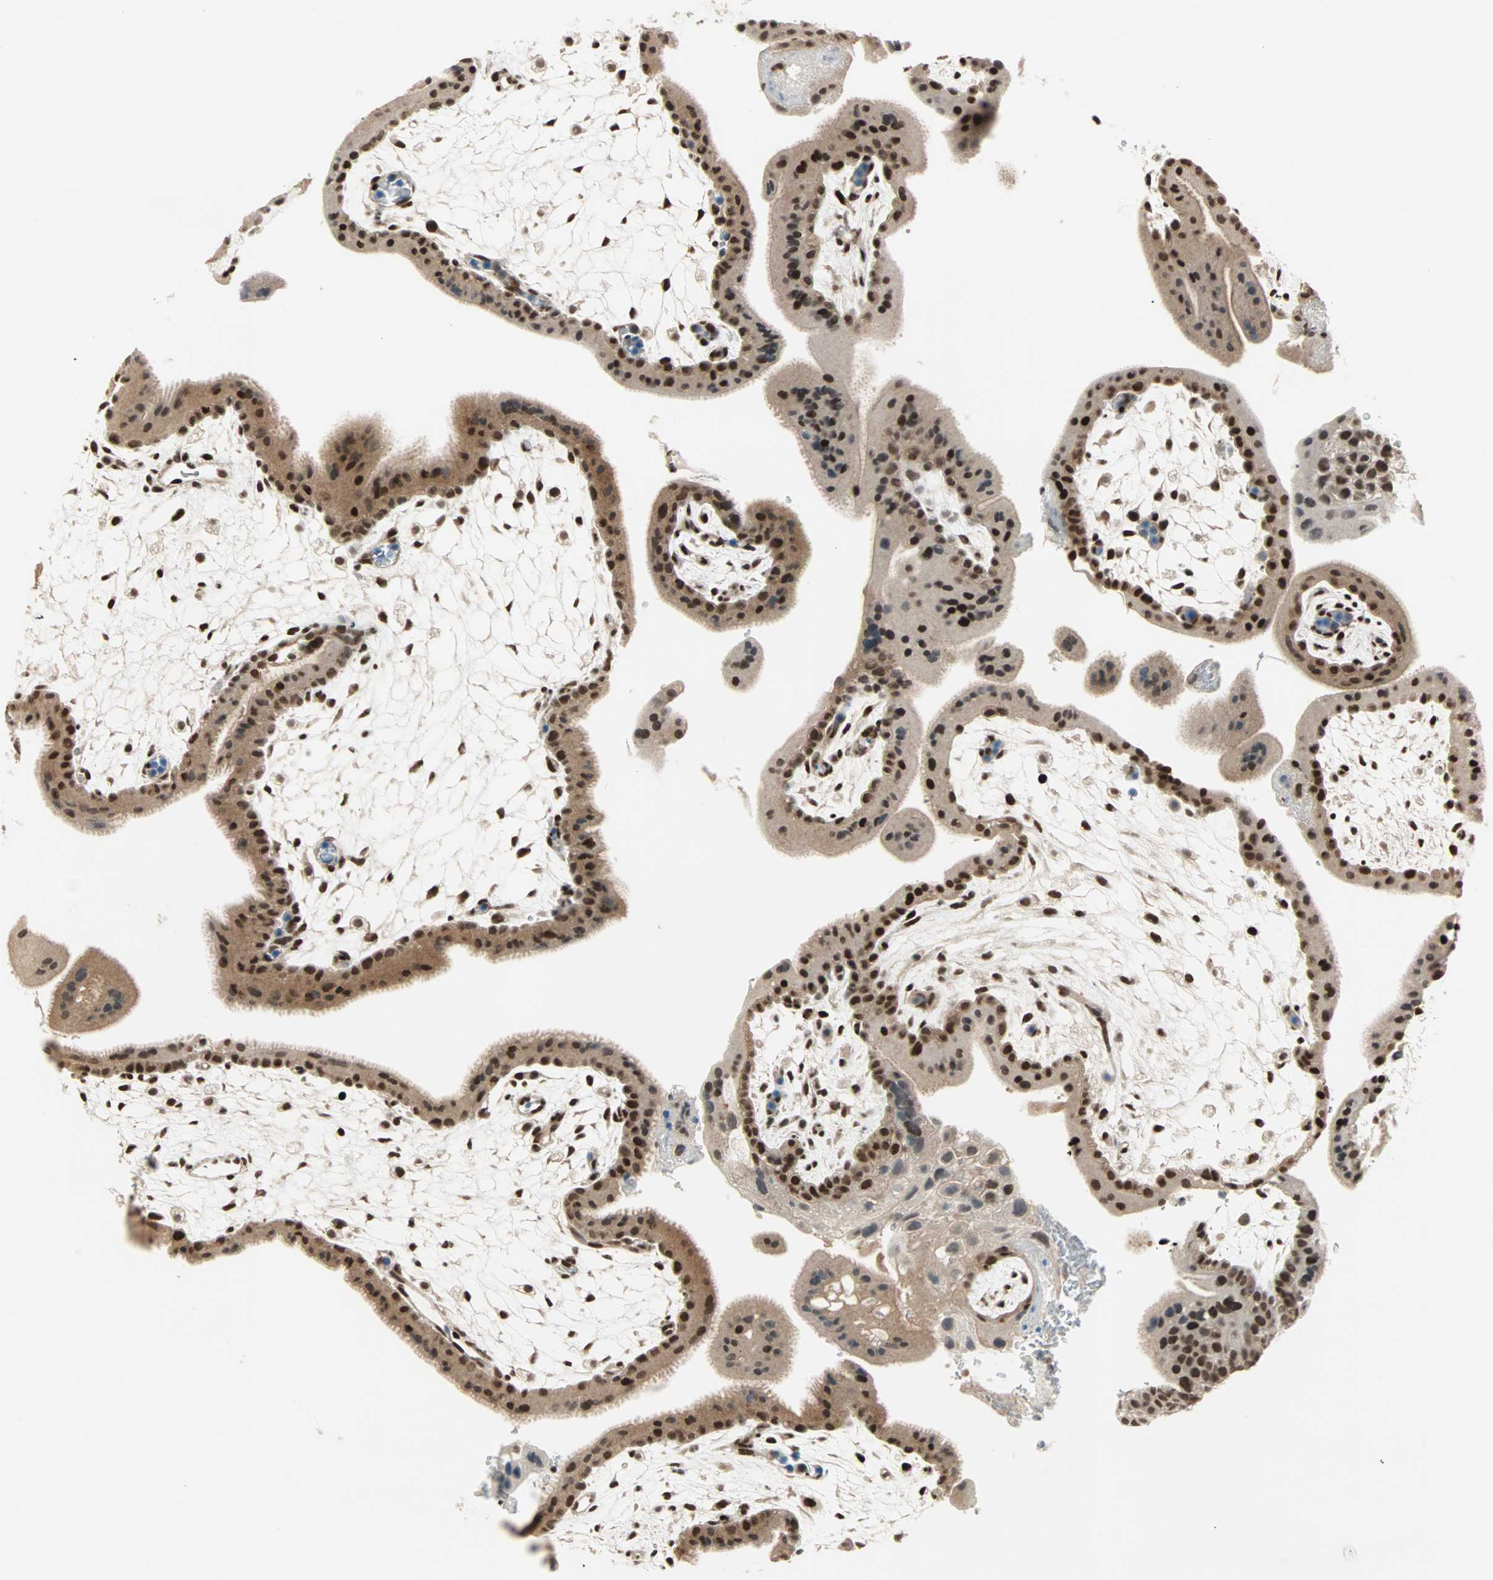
{"staining": {"intensity": "strong", "quantity": ">75%", "location": "cytoplasmic/membranous,nuclear"}, "tissue": "placenta", "cell_type": "Decidual cells", "image_type": "normal", "snomed": [{"axis": "morphology", "description": "Normal tissue, NOS"}, {"axis": "topography", "description": "Placenta"}], "caption": "Protein staining reveals strong cytoplasmic/membranous,nuclear positivity in about >75% of decidual cells in normal placenta.", "gene": "BLM", "patient": {"sex": "female", "age": 35}}